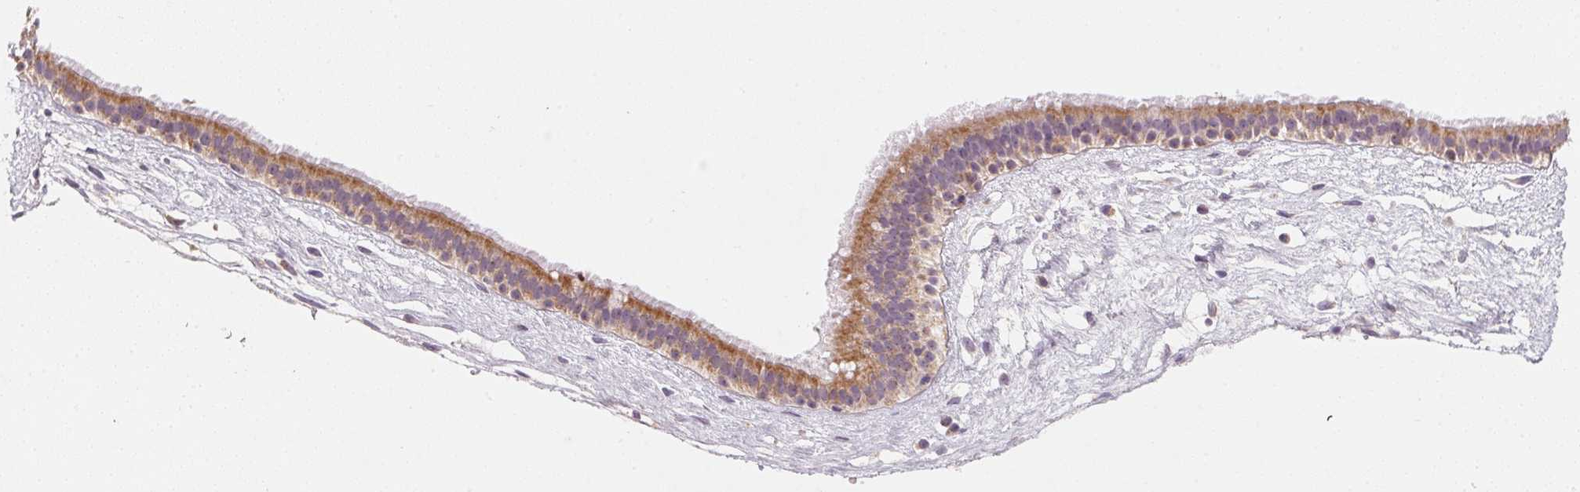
{"staining": {"intensity": "strong", "quantity": ">75%", "location": "cytoplasmic/membranous"}, "tissue": "nasopharynx", "cell_type": "Respiratory epithelial cells", "image_type": "normal", "snomed": [{"axis": "morphology", "description": "Normal tissue, NOS"}, {"axis": "topography", "description": "Nasopharynx"}], "caption": "IHC (DAB (3,3'-diaminobenzidine)) staining of unremarkable human nasopharynx shows strong cytoplasmic/membranous protein positivity in about >75% of respiratory epithelial cells.", "gene": "COQ7", "patient": {"sex": "male", "age": 24}}